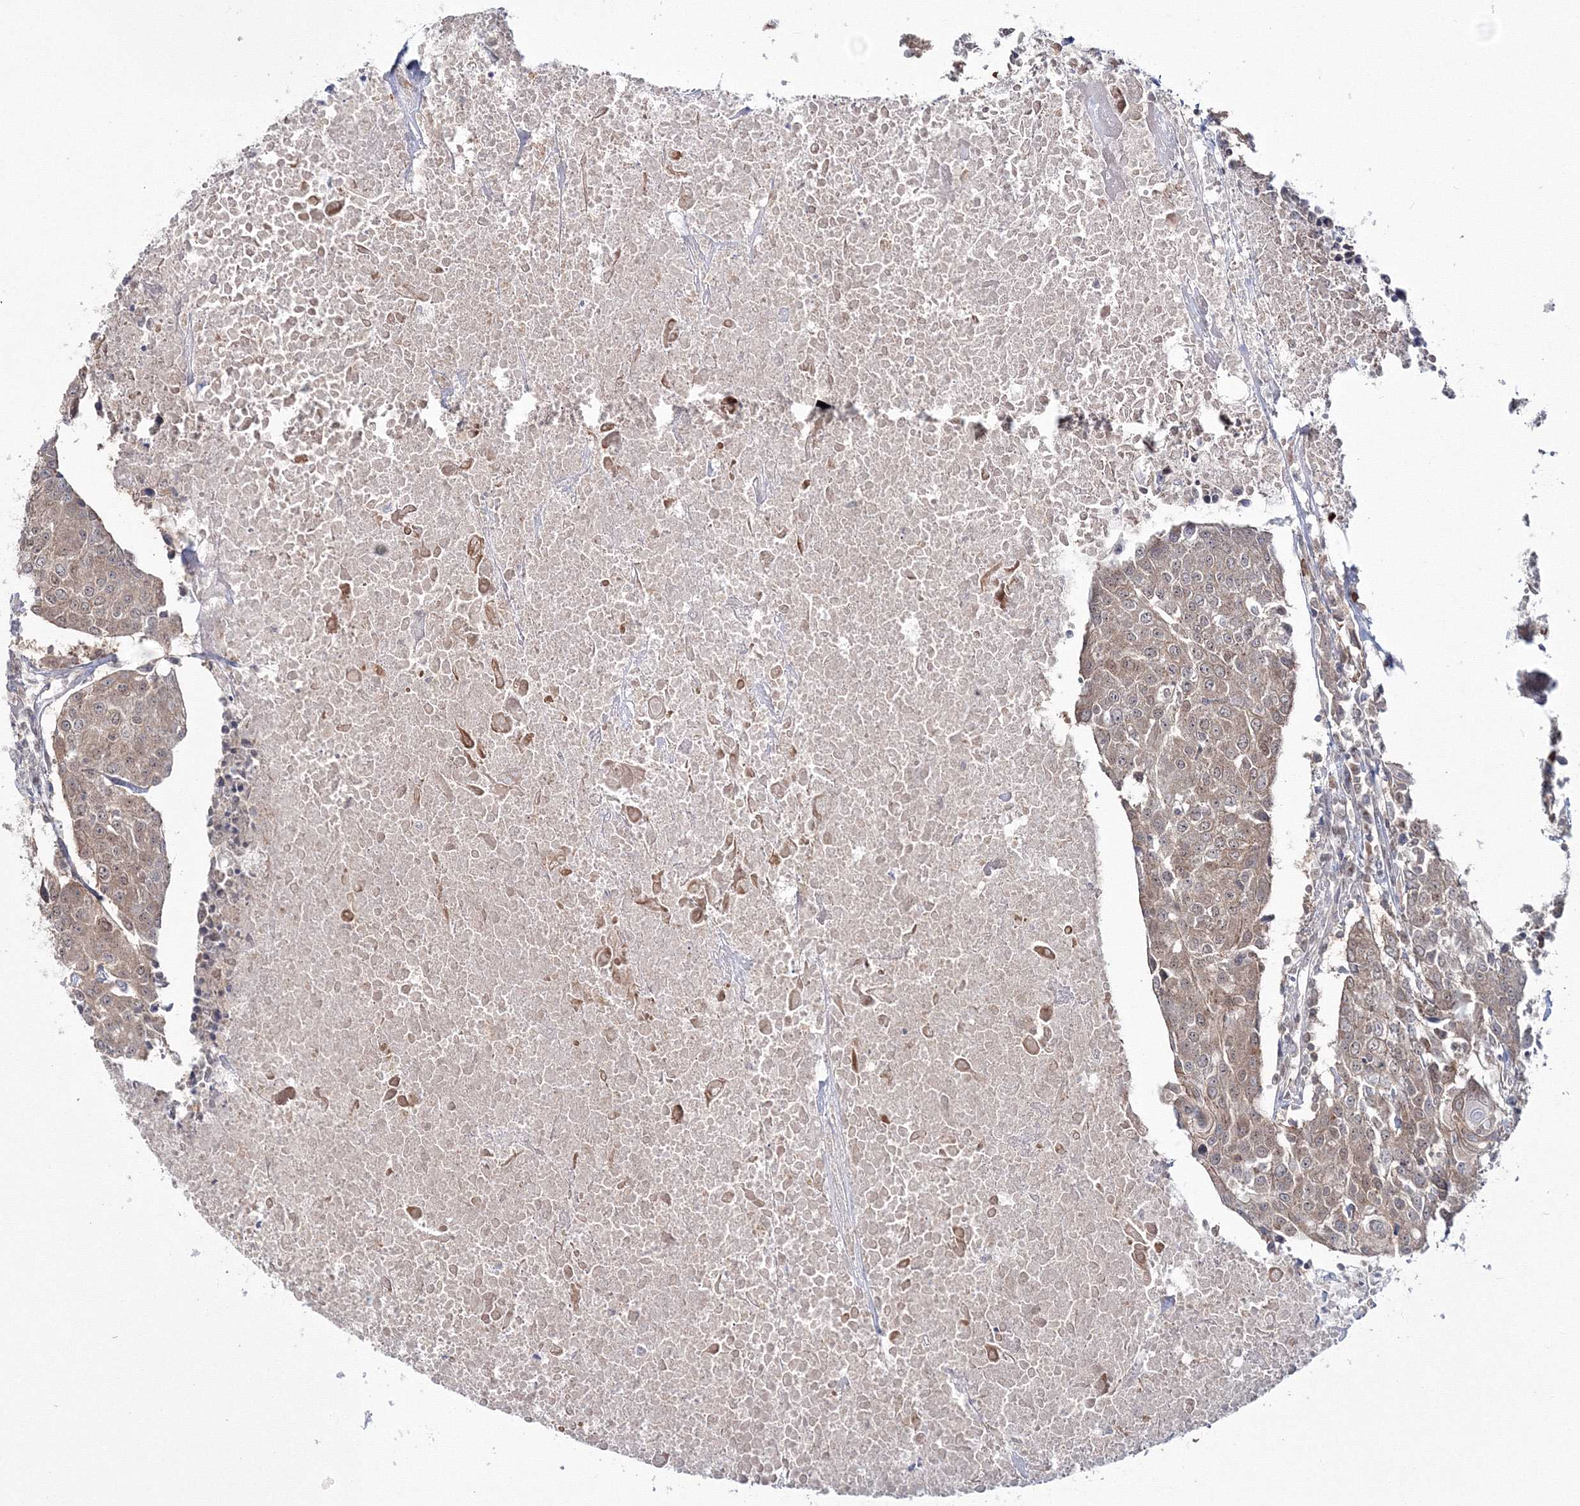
{"staining": {"intensity": "weak", "quantity": ">75%", "location": "cytoplasmic/membranous"}, "tissue": "urothelial cancer", "cell_type": "Tumor cells", "image_type": "cancer", "snomed": [{"axis": "morphology", "description": "Urothelial carcinoma, High grade"}, {"axis": "topography", "description": "Urinary bladder"}], "caption": "This histopathology image reveals immunohistochemistry (IHC) staining of urothelial carcinoma (high-grade), with low weak cytoplasmic/membranous staining in about >75% of tumor cells.", "gene": "ZFAND6", "patient": {"sex": "female", "age": 85}}